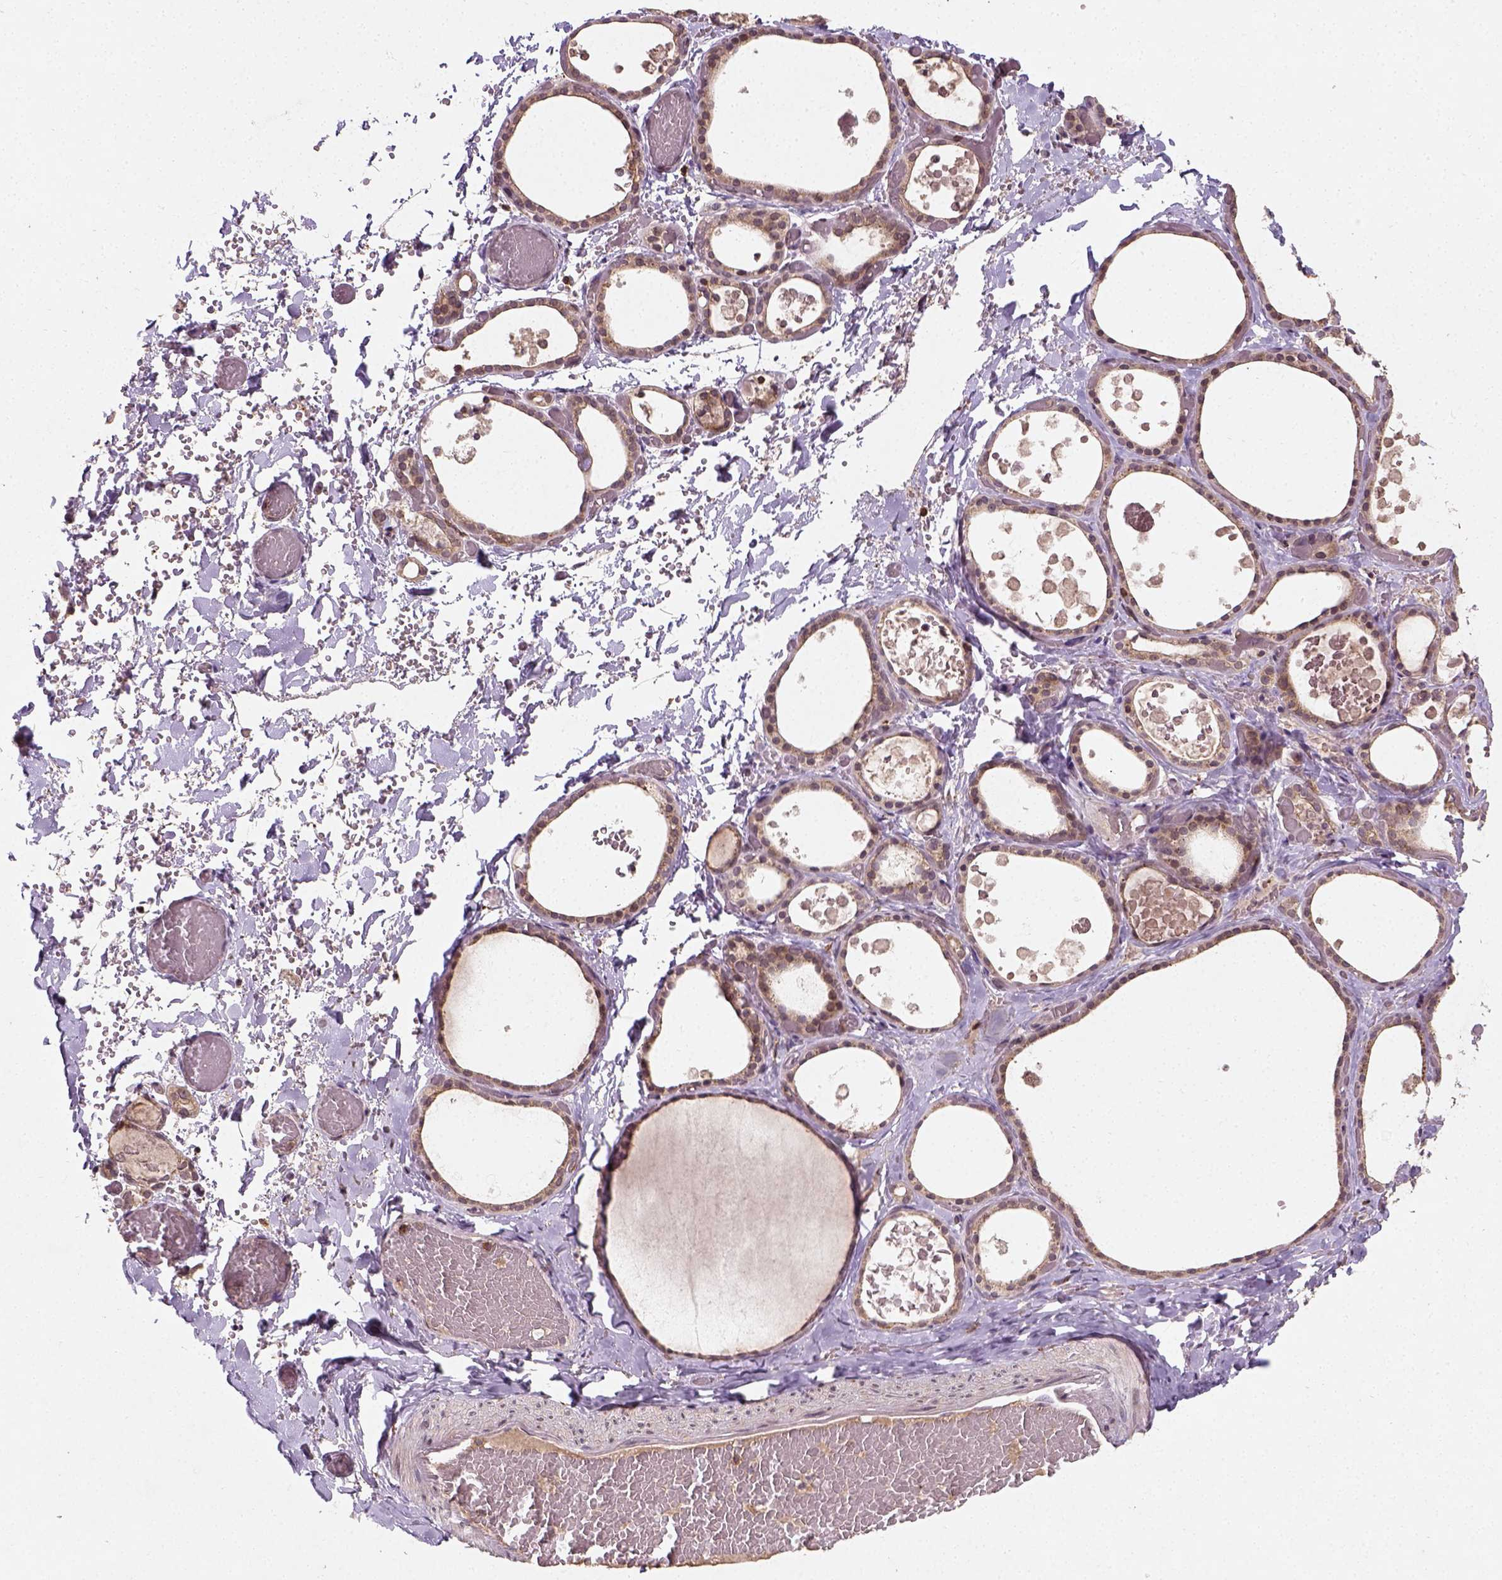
{"staining": {"intensity": "moderate", "quantity": "<25%", "location": "cytoplasmic/membranous"}, "tissue": "thyroid gland", "cell_type": "Glandular cells", "image_type": "normal", "snomed": [{"axis": "morphology", "description": "Normal tissue, NOS"}, {"axis": "topography", "description": "Thyroid gland"}], "caption": "Protein positivity by immunohistochemistry demonstrates moderate cytoplasmic/membranous positivity in about <25% of glandular cells in normal thyroid gland. The staining was performed using DAB (3,3'-diaminobenzidine) to visualize the protein expression in brown, while the nuclei were stained in blue with hematoxylin (Magnification: 20x).", "gene": "CAMKK1", "patient": {"sex": "female", "age": 56}}